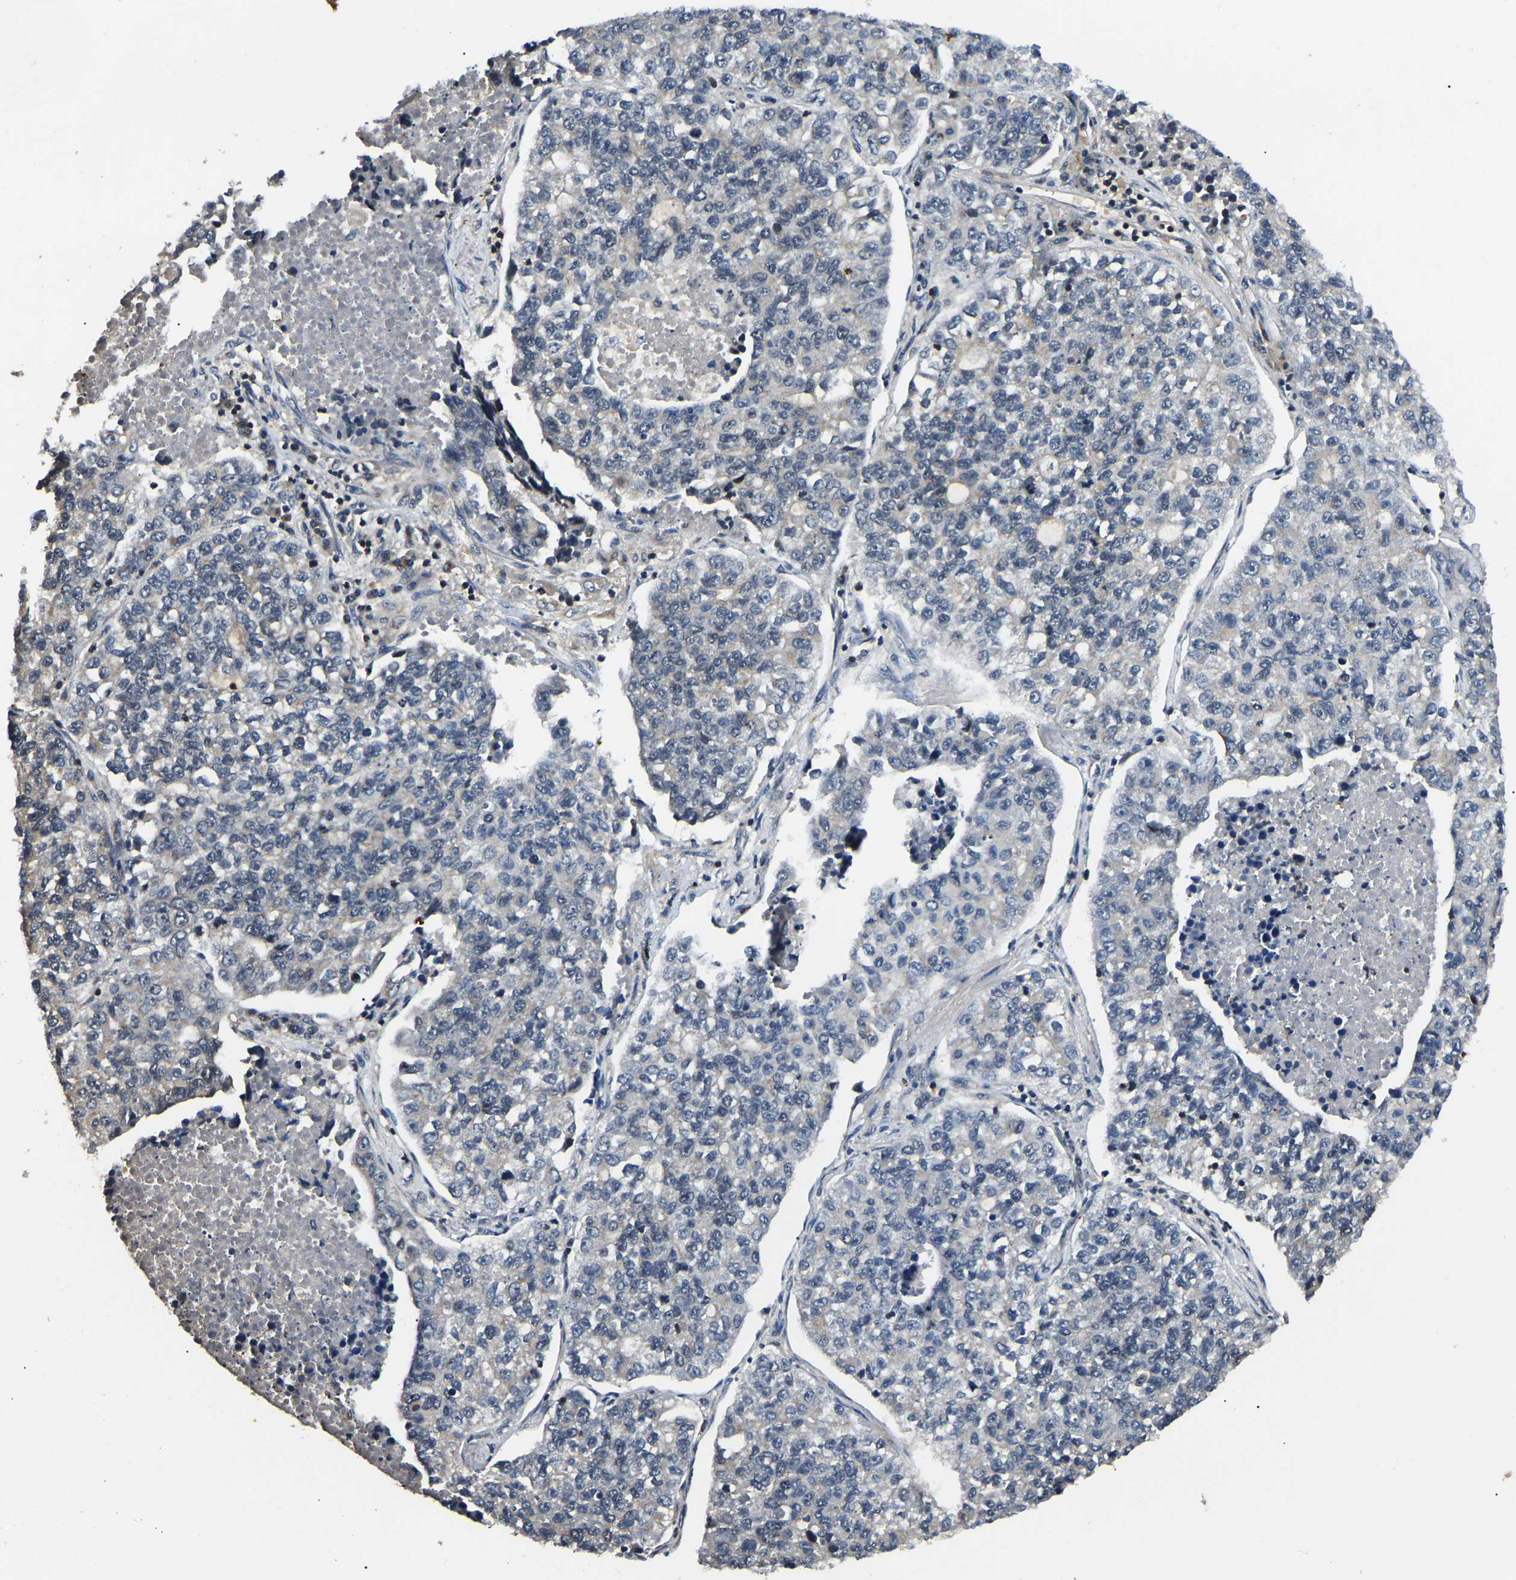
{"staining": {"intensity": "negative", "quantity": "none", "location": "none"}, "tissue": "lung cancer", "cell_type": "Tumor cells", "image_type": "cancer", "snomed": [{"axis": "morphology", "description": "Adenocarcinoma, NOS"}, {"axis": "topography", "description": "Lung"}], "caption": "Immunohistochemical staining of human lung cancer demonstrates no significant positivity in tumor cells.", "gene": "RBM28", "patient": {"sex": "male", "age": 49}}